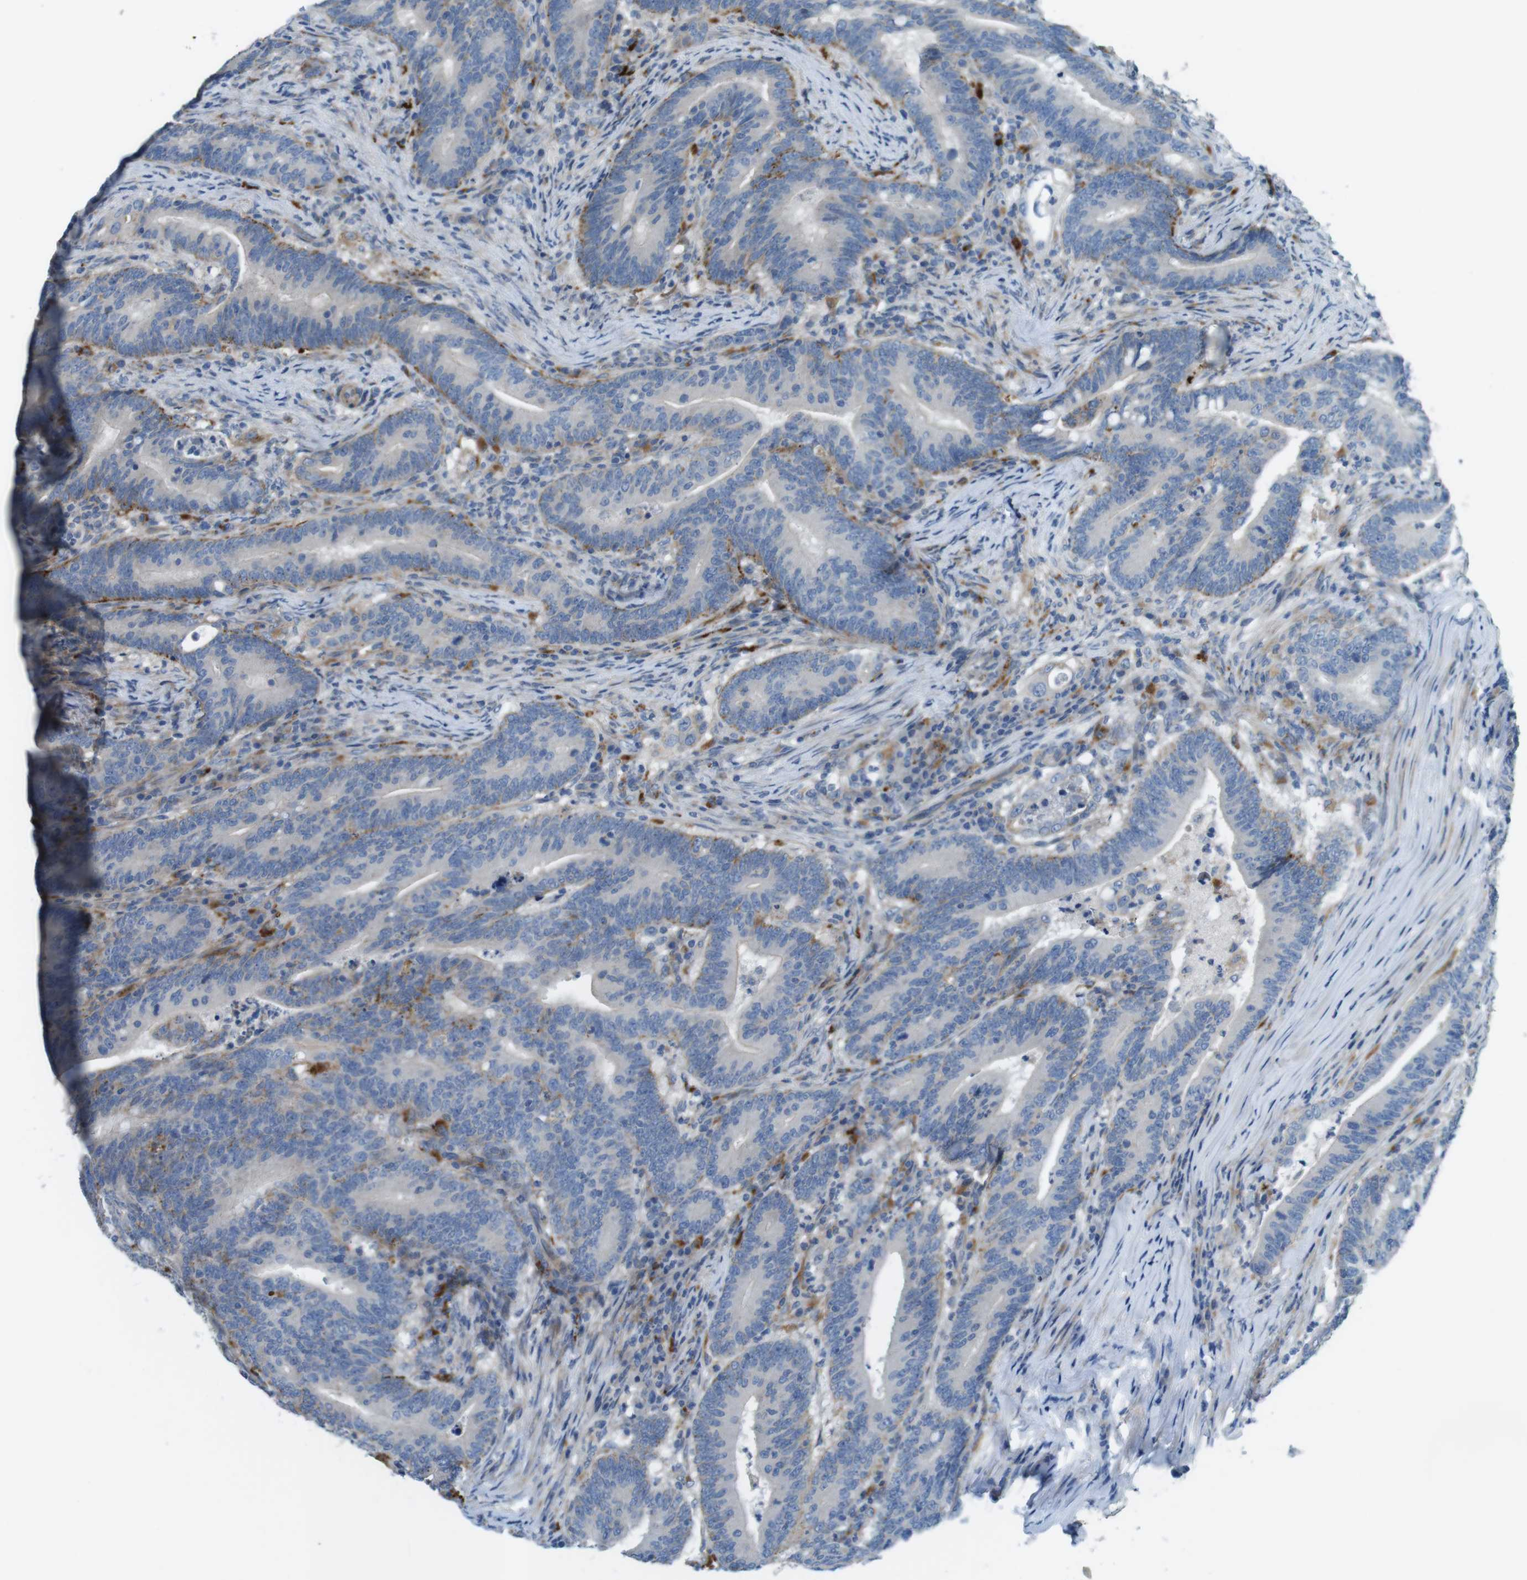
{"staining": {"intensity": "negative", "quantity": "none", "location": "none"}, "tissue": "colorectal cancer", "cell_type": "Tumor cells", "image_type": "cancer", "snomed": [{"axis": "morphology", "description": "Normal tissue, NOS"}, {"axis": "morphology", "description": "Adenocarcinoma, NOS"}, {"axis": "topography", "description": "Colon"}], "caption": "Tumor cells show no significant protein staining in colorectal adenocarcinoma. (DAB IHC with hematoxylin counter stain).", "gene": "TYW1", "patient": {"sex": "female", "age": 66}}